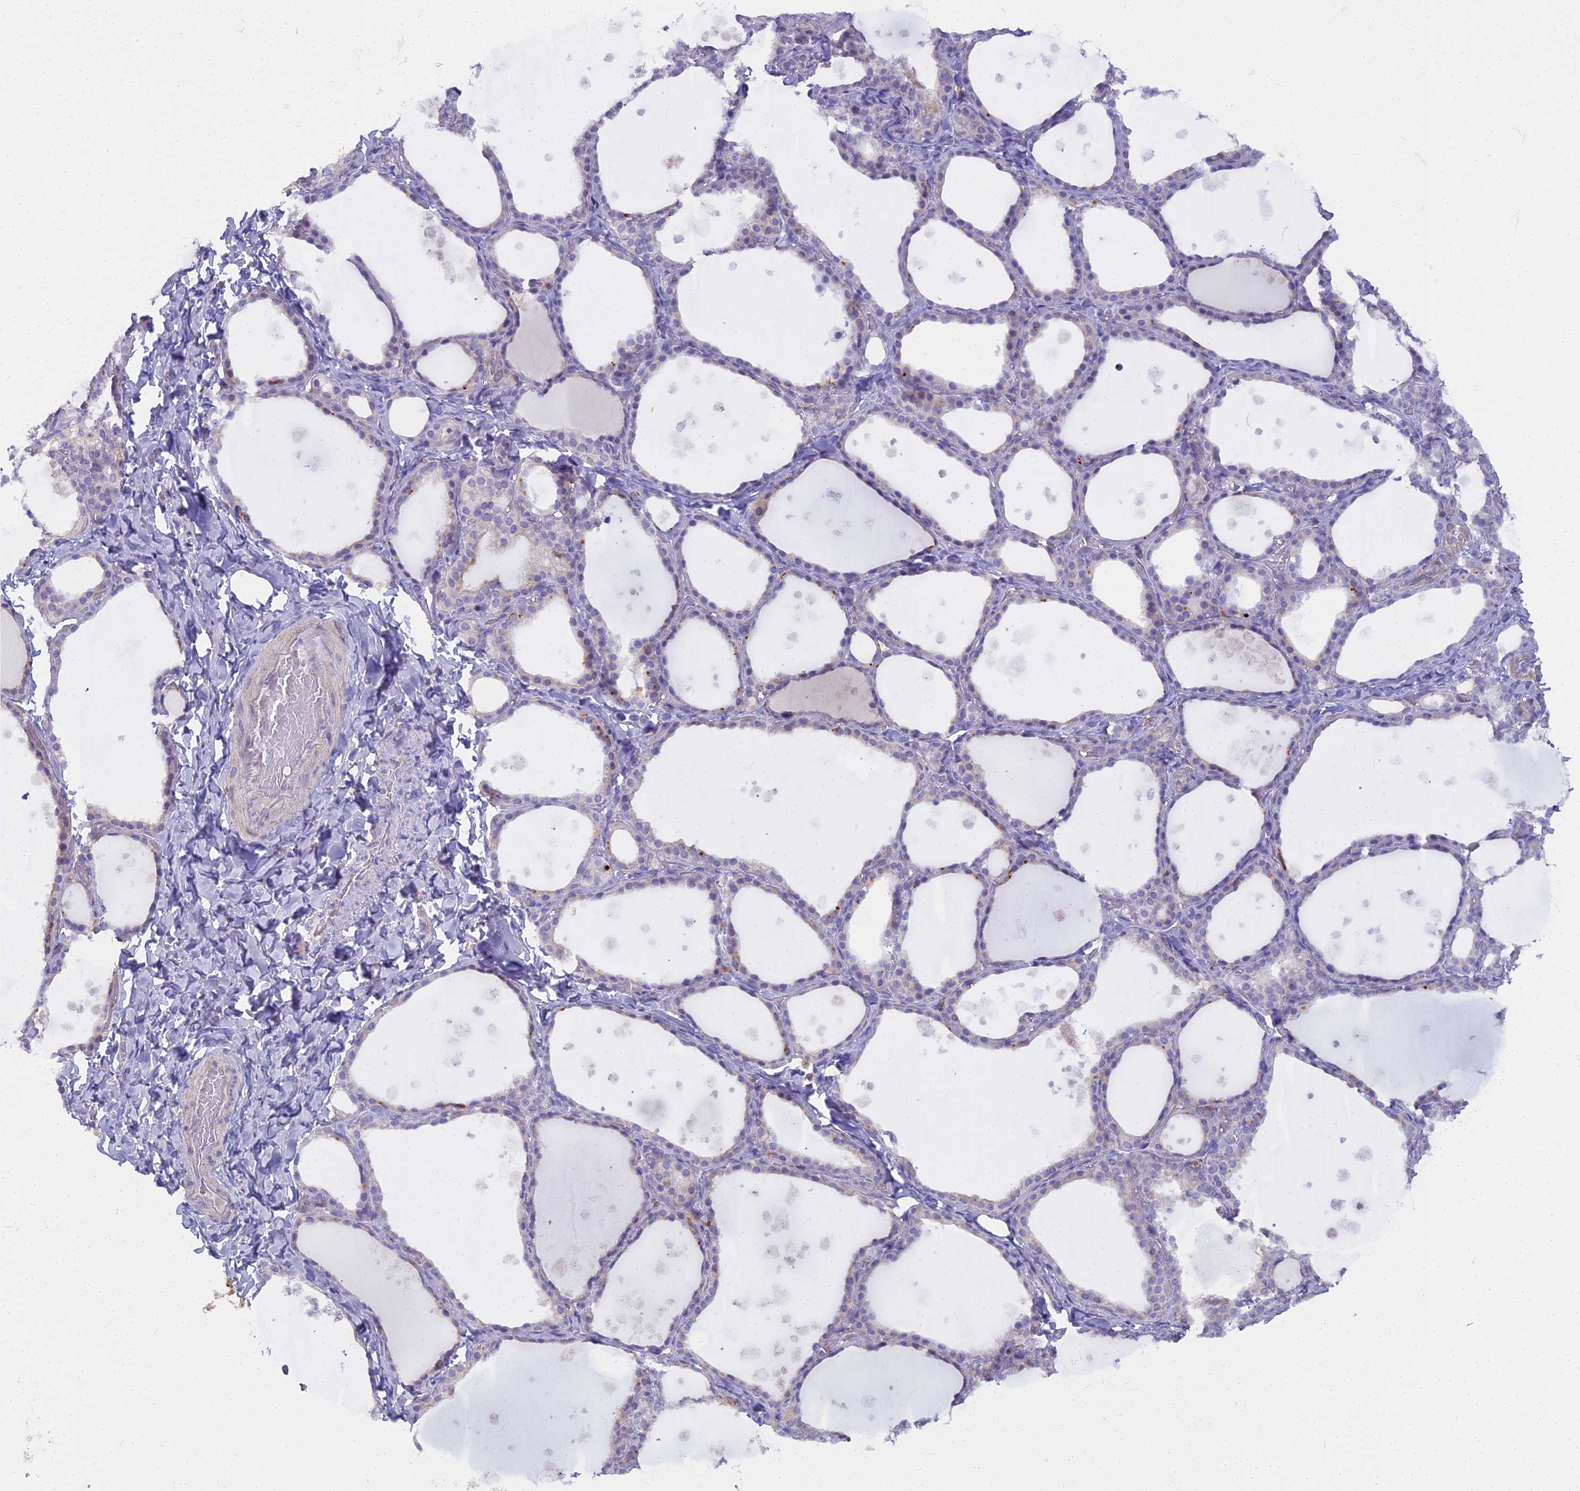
{"staining": {"intensity": "negative", "quantity": "none", "location": "none"}, "tissue": "thyroid gland", "cell_type": "Glandular cells", "image_type": "normal", "snomed": [{"axis": "morphology", "description": "Normal tissue, NOS"}, {"axis": "topography", "description": "Thyroid gland"}], "caption": "IHC image of unremarkable thyroid gland: human thyroid gland stained with DAB (3,3'-diaminobenzidine) demonstrates no significant protein staining in glandular cells.", "gene": "BLNK", "patient": {"sex": "female", "age": 44}}